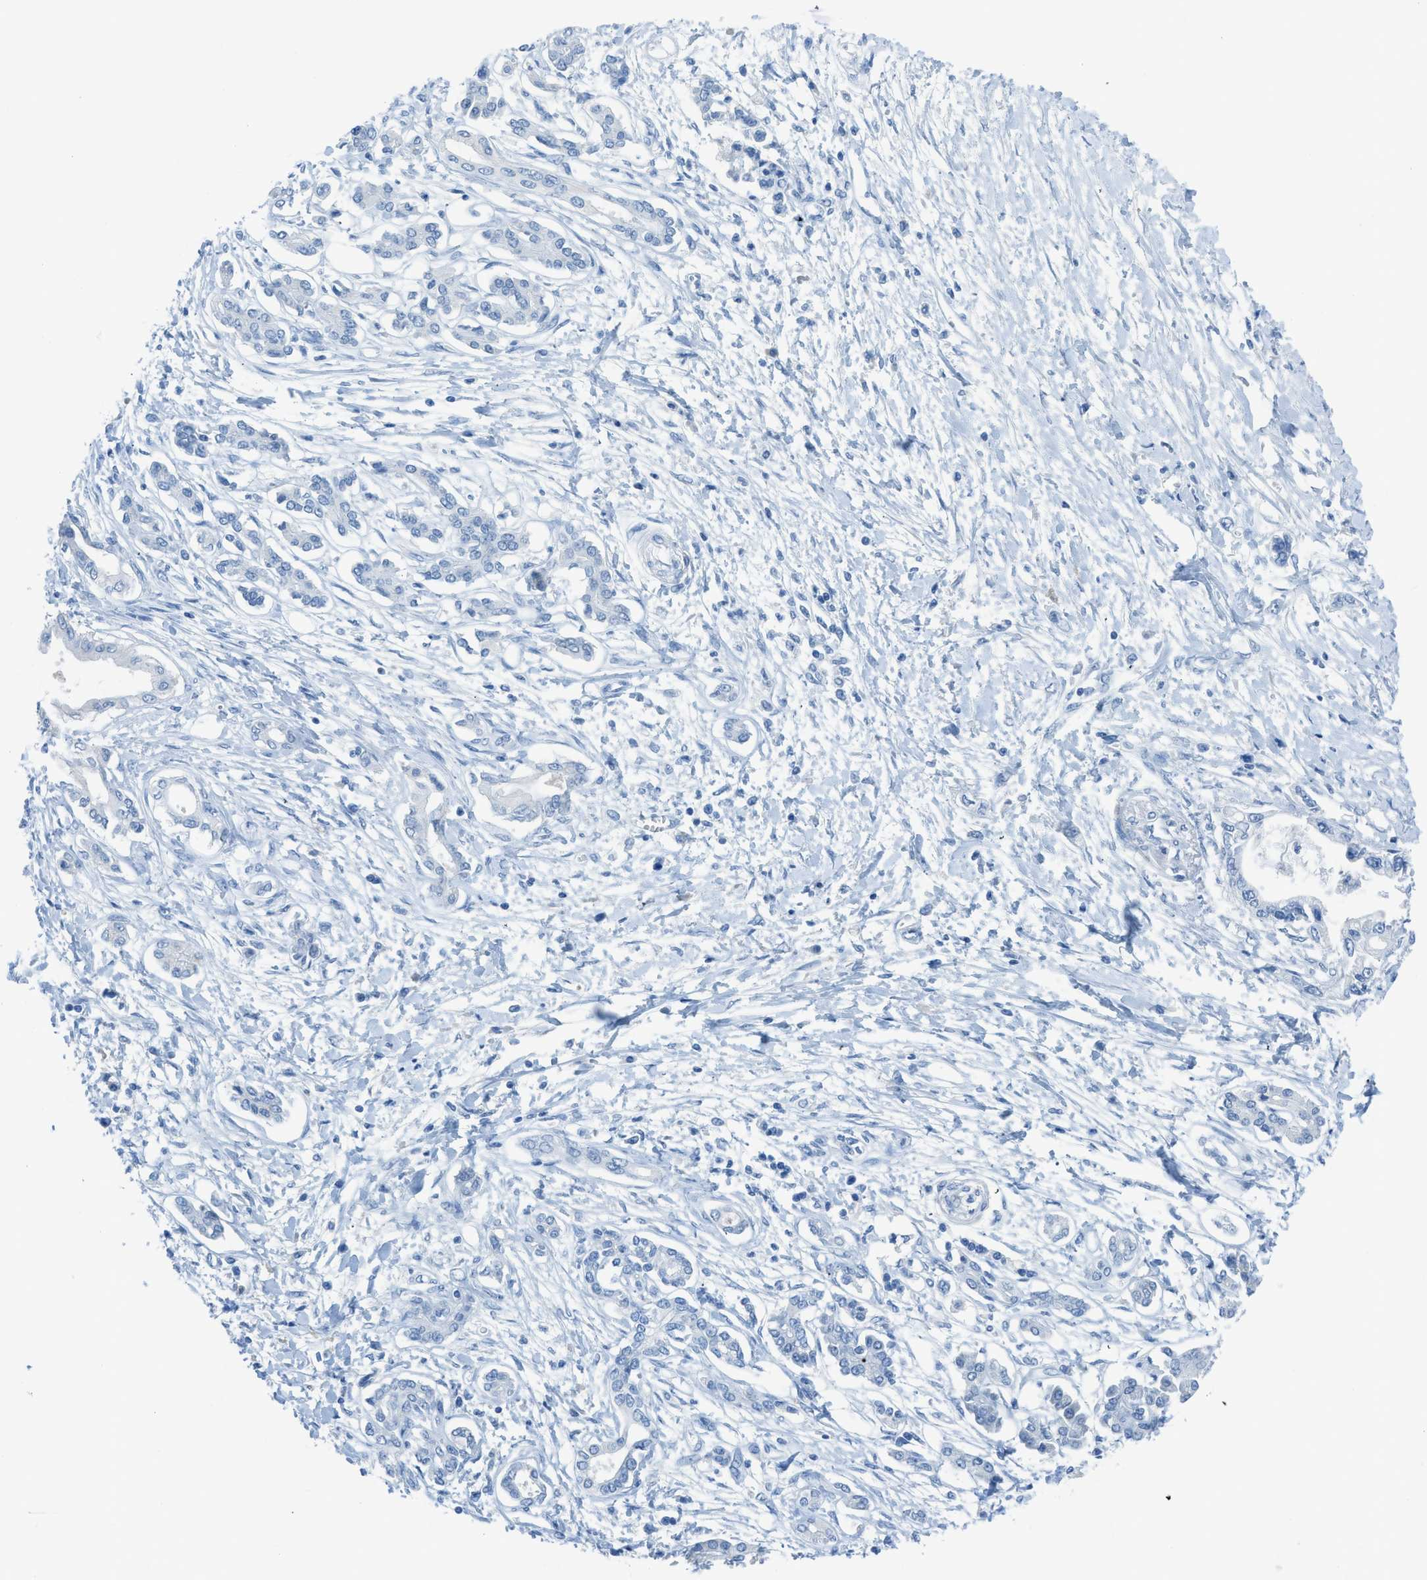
{"staining": {"intensity": "negative", "quantity": "none", "location": "none"}, "tissue": "pancreatic cancer", "cell_type": "Tumor cells", "image_type": "cancer", "snomed": [{"axis": "morphology", "description": "Adenocarcinoma, NOS"}, {"axis": "topography", "description": "Pancreas"}], "caption": "A high-resolution micrograph shows immunohistochemistry staining of adenocarcinoma (pancreatic), which reveals no significant staining in tumor cells.", "gene": "ACAN", "patient": {"sex": "male", "age": 56}}